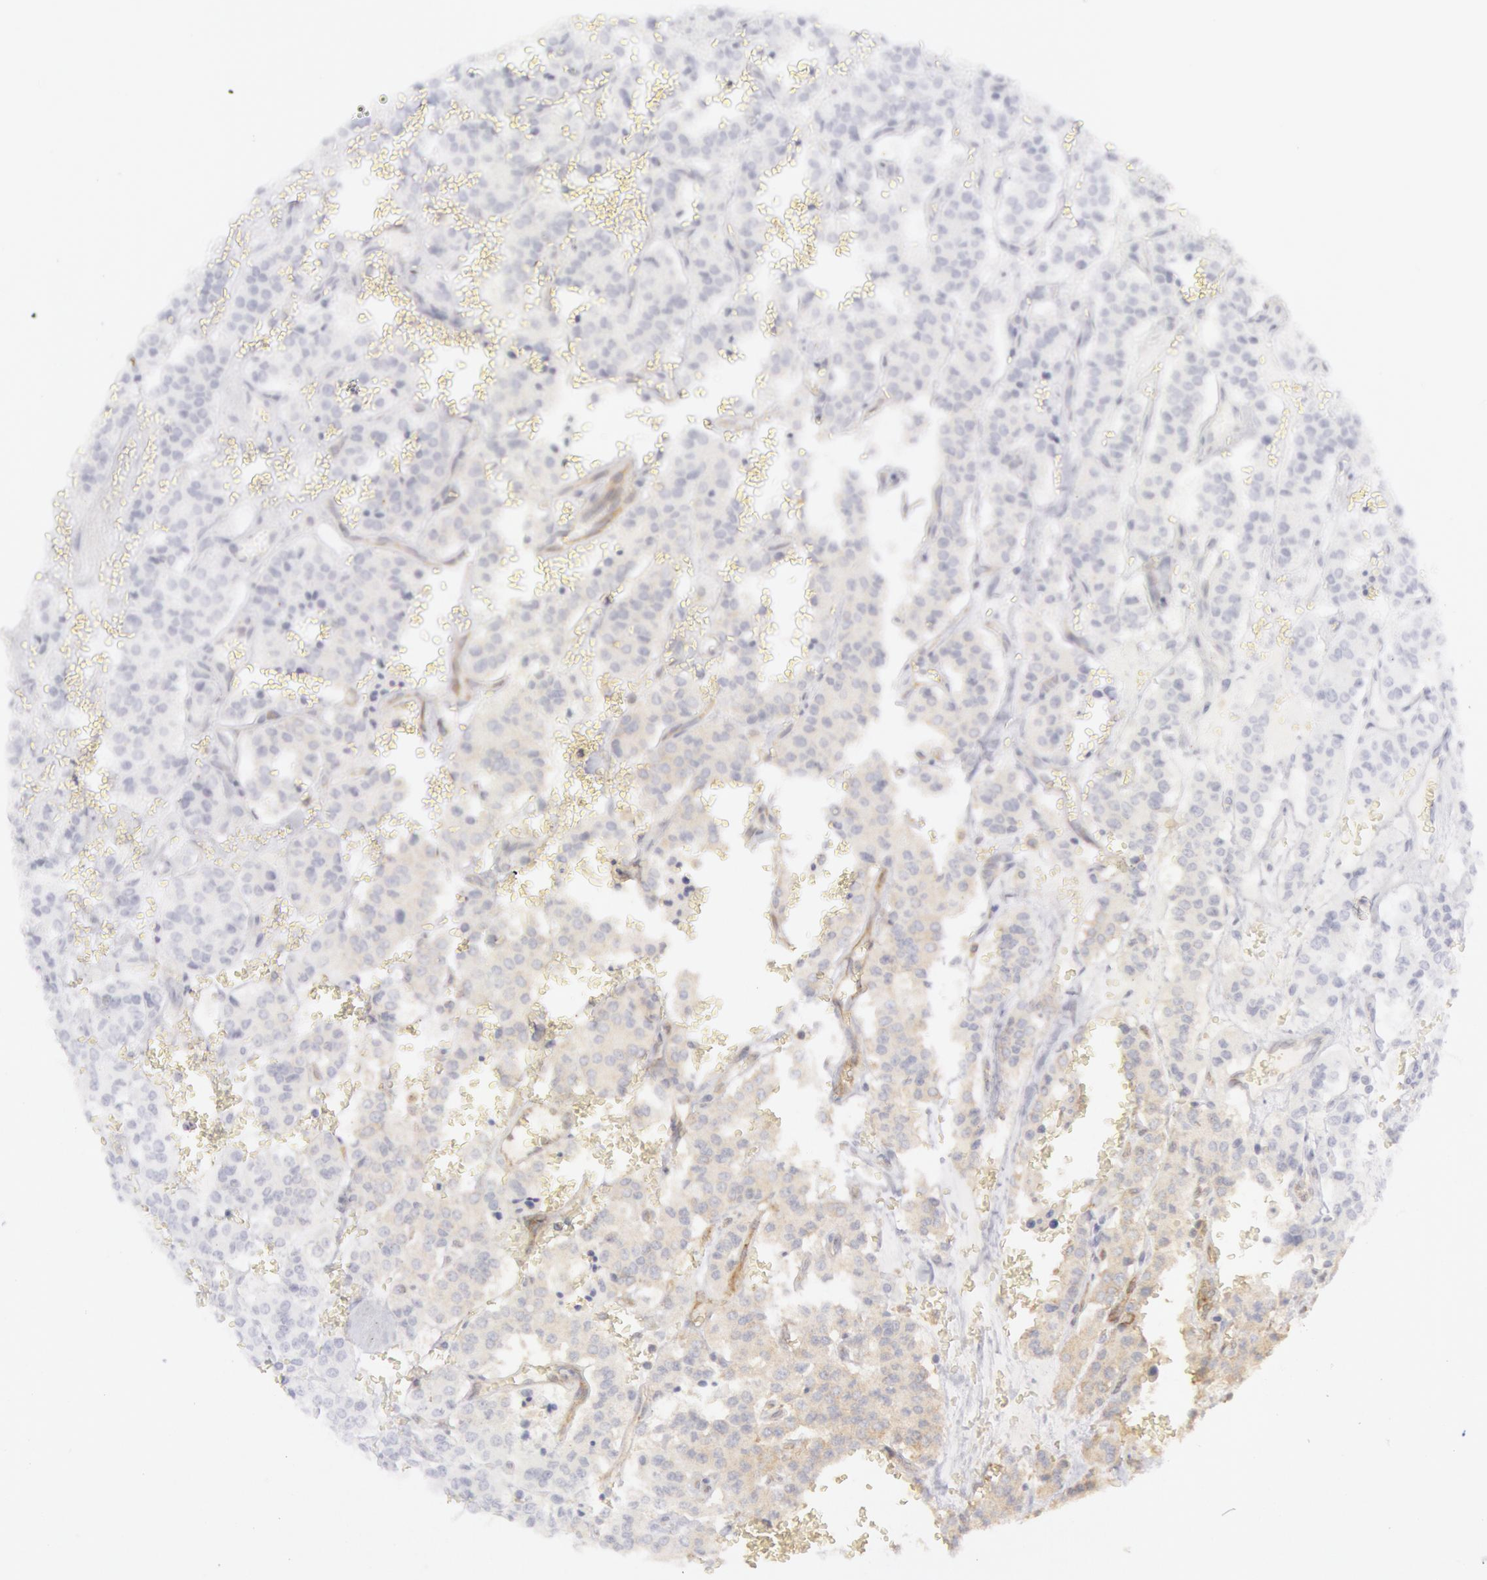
{"staining": {"intensity": "weak", "quantity": "<25%", "location": "cytoplasmic/membranous"}, "tissue": "carcinoid", "cell_type": "Tumor cells", "image_type": "cancer", "snomed": [{"axis": "morphology", "description": "Carcinoid, malignant, NOS"}, {"axis": "topography", "description": "Bronchus"}], "caption": "High magnification brightfield microscopy of carcinoid stained with DAB (3,3'-diaminobenzidine) (brown) and counterstained with hematoxylin (blue): tumor cells show no significant positivity.", "gene": "IKBKB", "patient": {"sex": "male", "age": 55}}